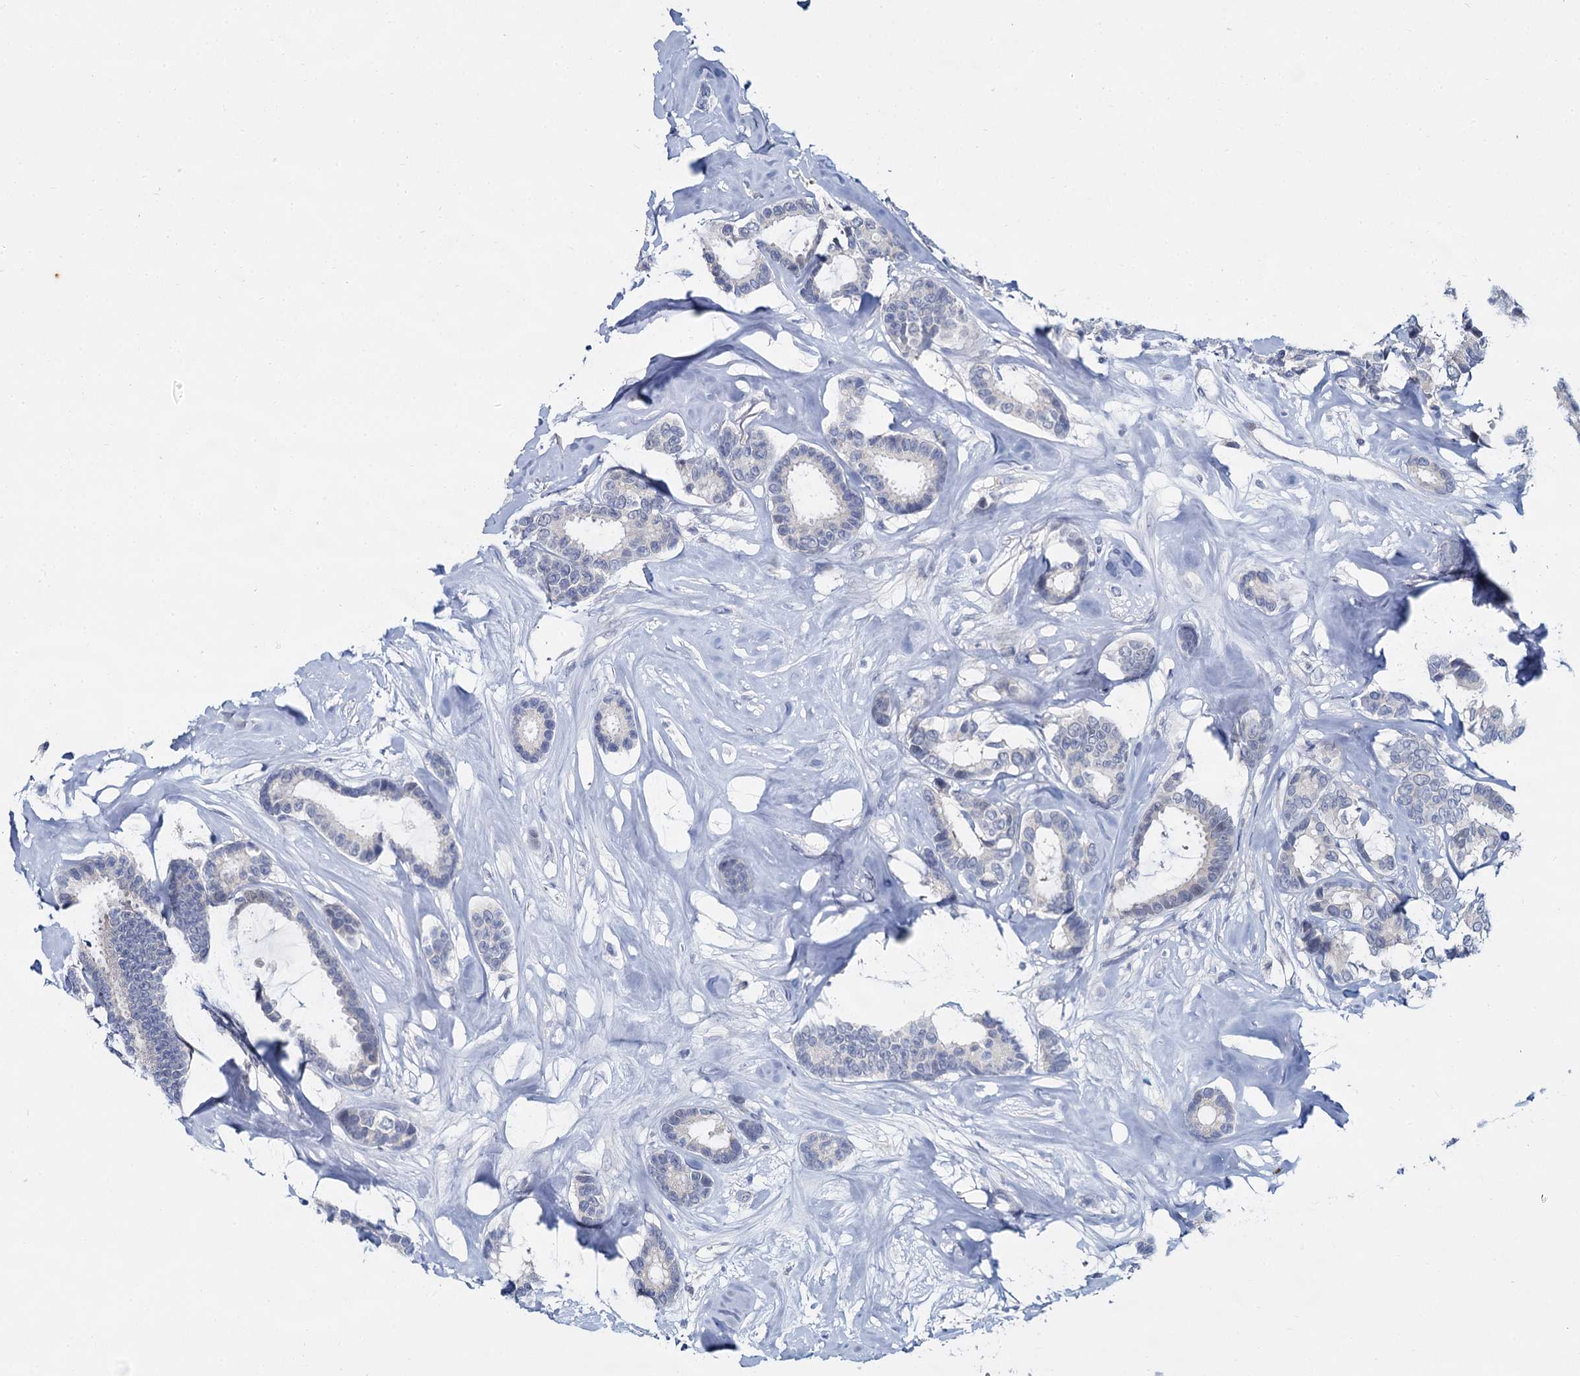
{"staining": {"intensity": "negative", "quantity": "none", "location": "none"}, "tissue": "breast cancer", "cell_type": "Tumor cells", "image_type": "cancer", "snomed": [{"axis": "morphology", "description": "Duct carcinoma"}, {"axis": "topography", "description": "Breast"}], "caption": "Tumor cells show no significant protein staining in breast infiltrating ductal carcinoma.", "gene": "ACRBP", "patient": {"sex": "female", "age": 87}}